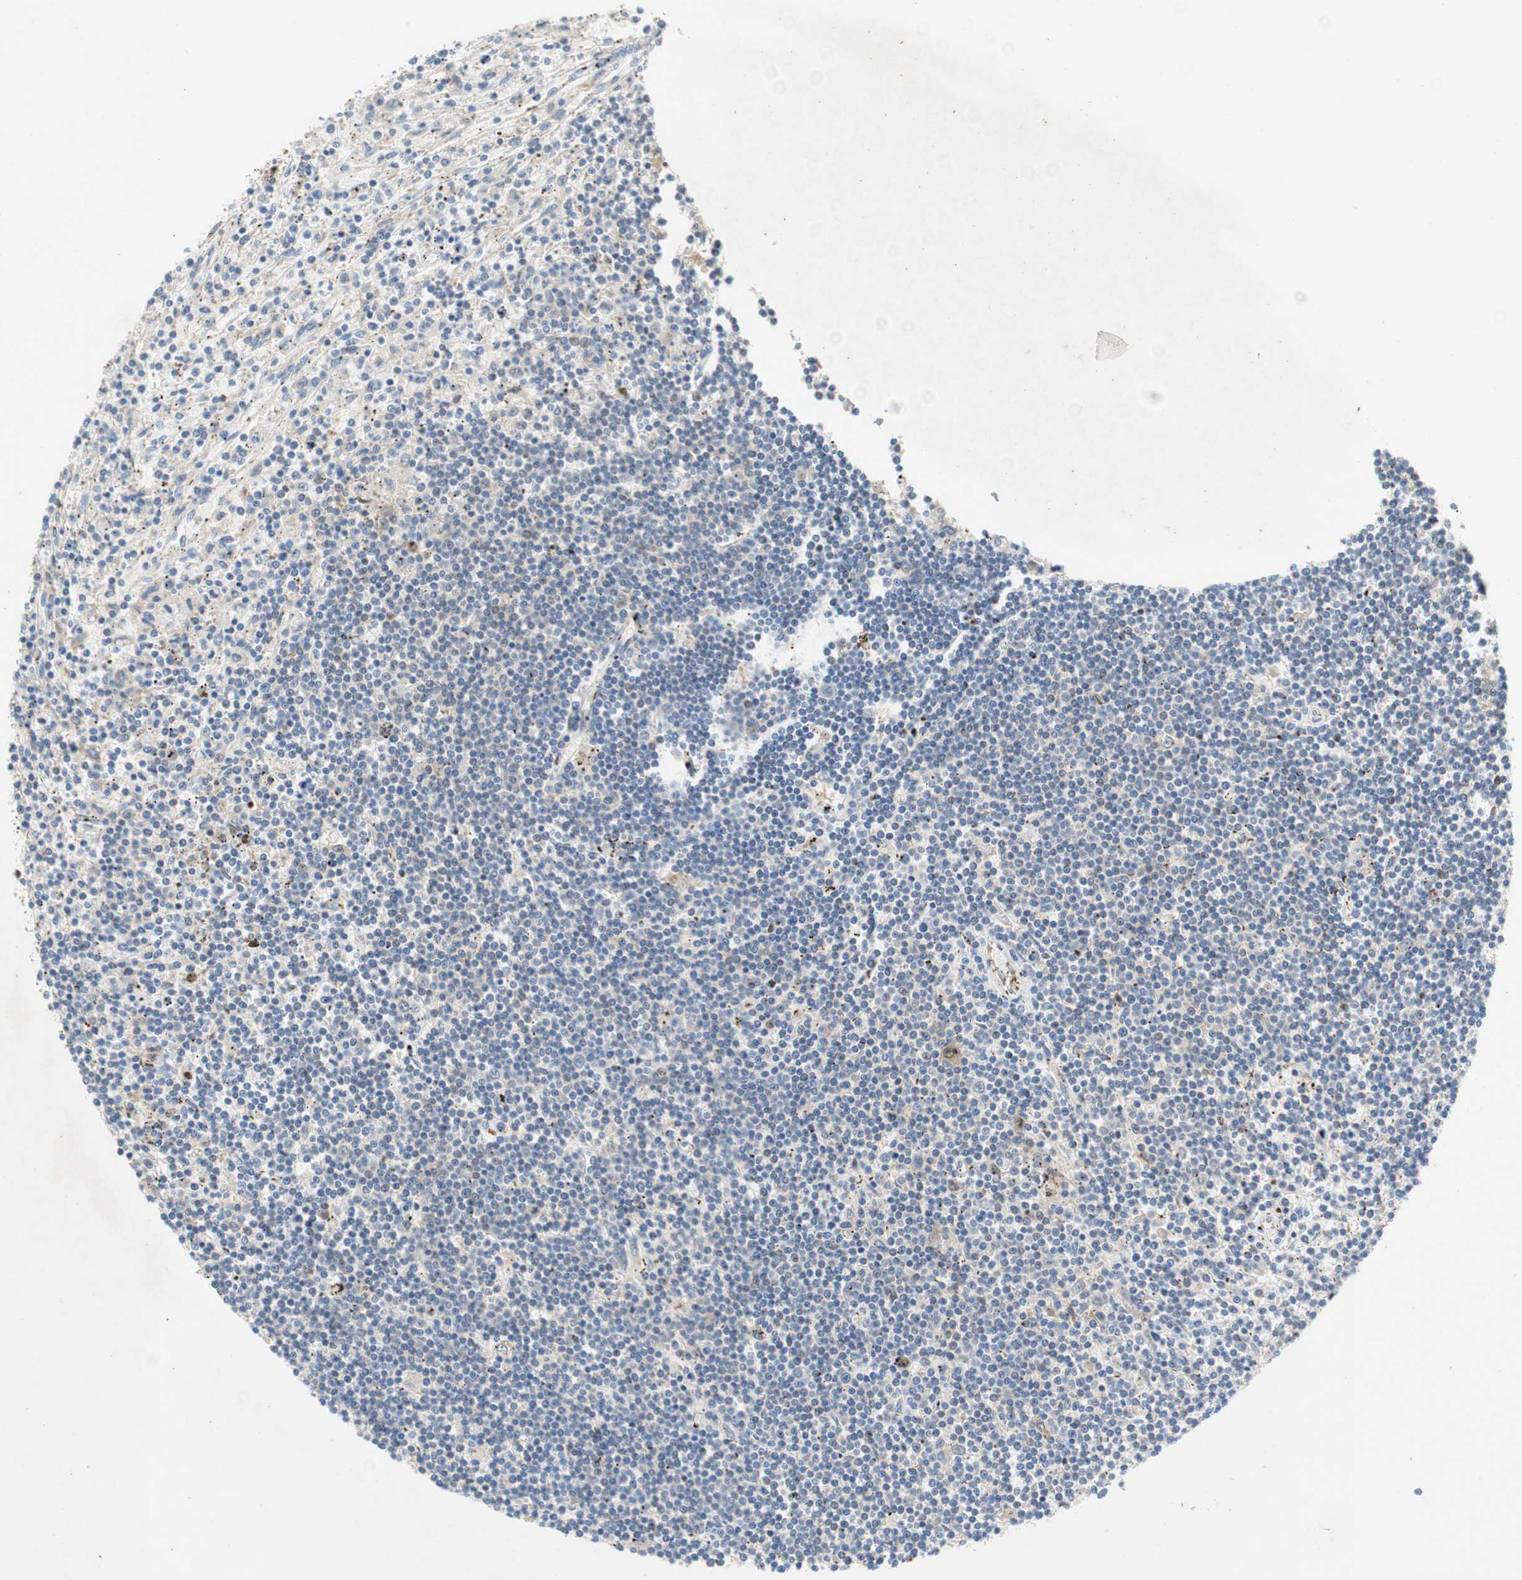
{"staining": {"intensity": "negative", "quantity": "none", "location": "none"}, "tissue": "lymphoma", "cell_type": "Tumor cells", "image_type": "cancer", "snomed": [{"axis": "morphology", "description": "Malignant lymphoma, non-Hodgkin's type, Low grade"}, {"axis": "topography", "description": "Spleen"}], "caption": "A photomicrograph of human lymphoma is negative for staining in tumor cells.", "gene": "RELB", "patient": {"sex": "male", "age": 76}}